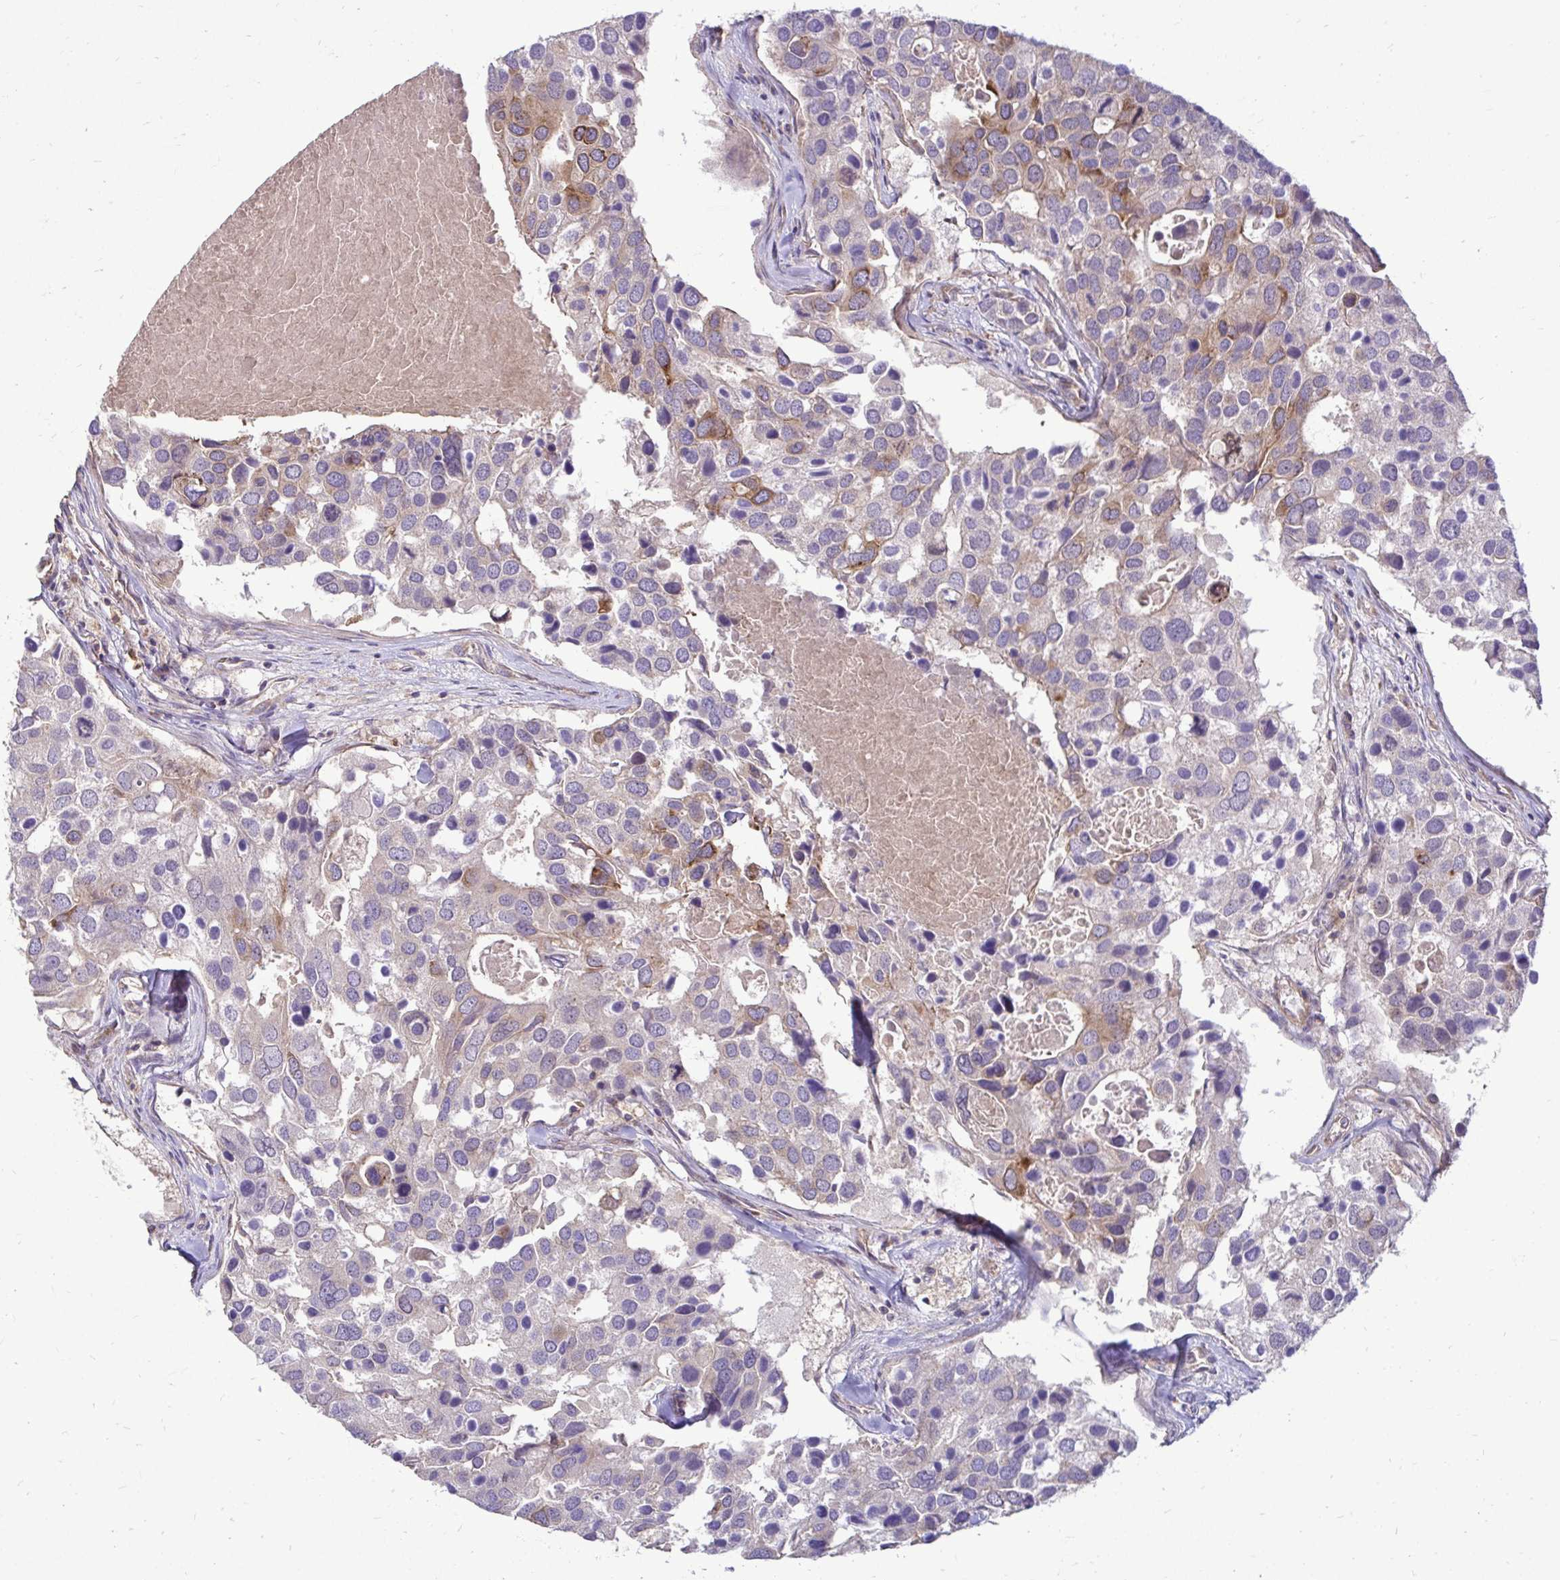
{"staining": {"intensity": "weak", "quantity": "<25%", "location": "cytoplasmic/membranous"}, "tissue": "breast cancer", "cell_type": "Tumor cells", "image_type": "cancer", "snomed": [{"axis": "morphology", "description": "Duct carcinoma"}, {"axis": "topography", "description": "Breast"}], "caption": "Immunohistochemistry of breast cancer (infiltrating ductal carcinoma) displays no positivity in tumor cells.", "gene": "FMR1", "patient": {"sex": "female", "age": 83}}